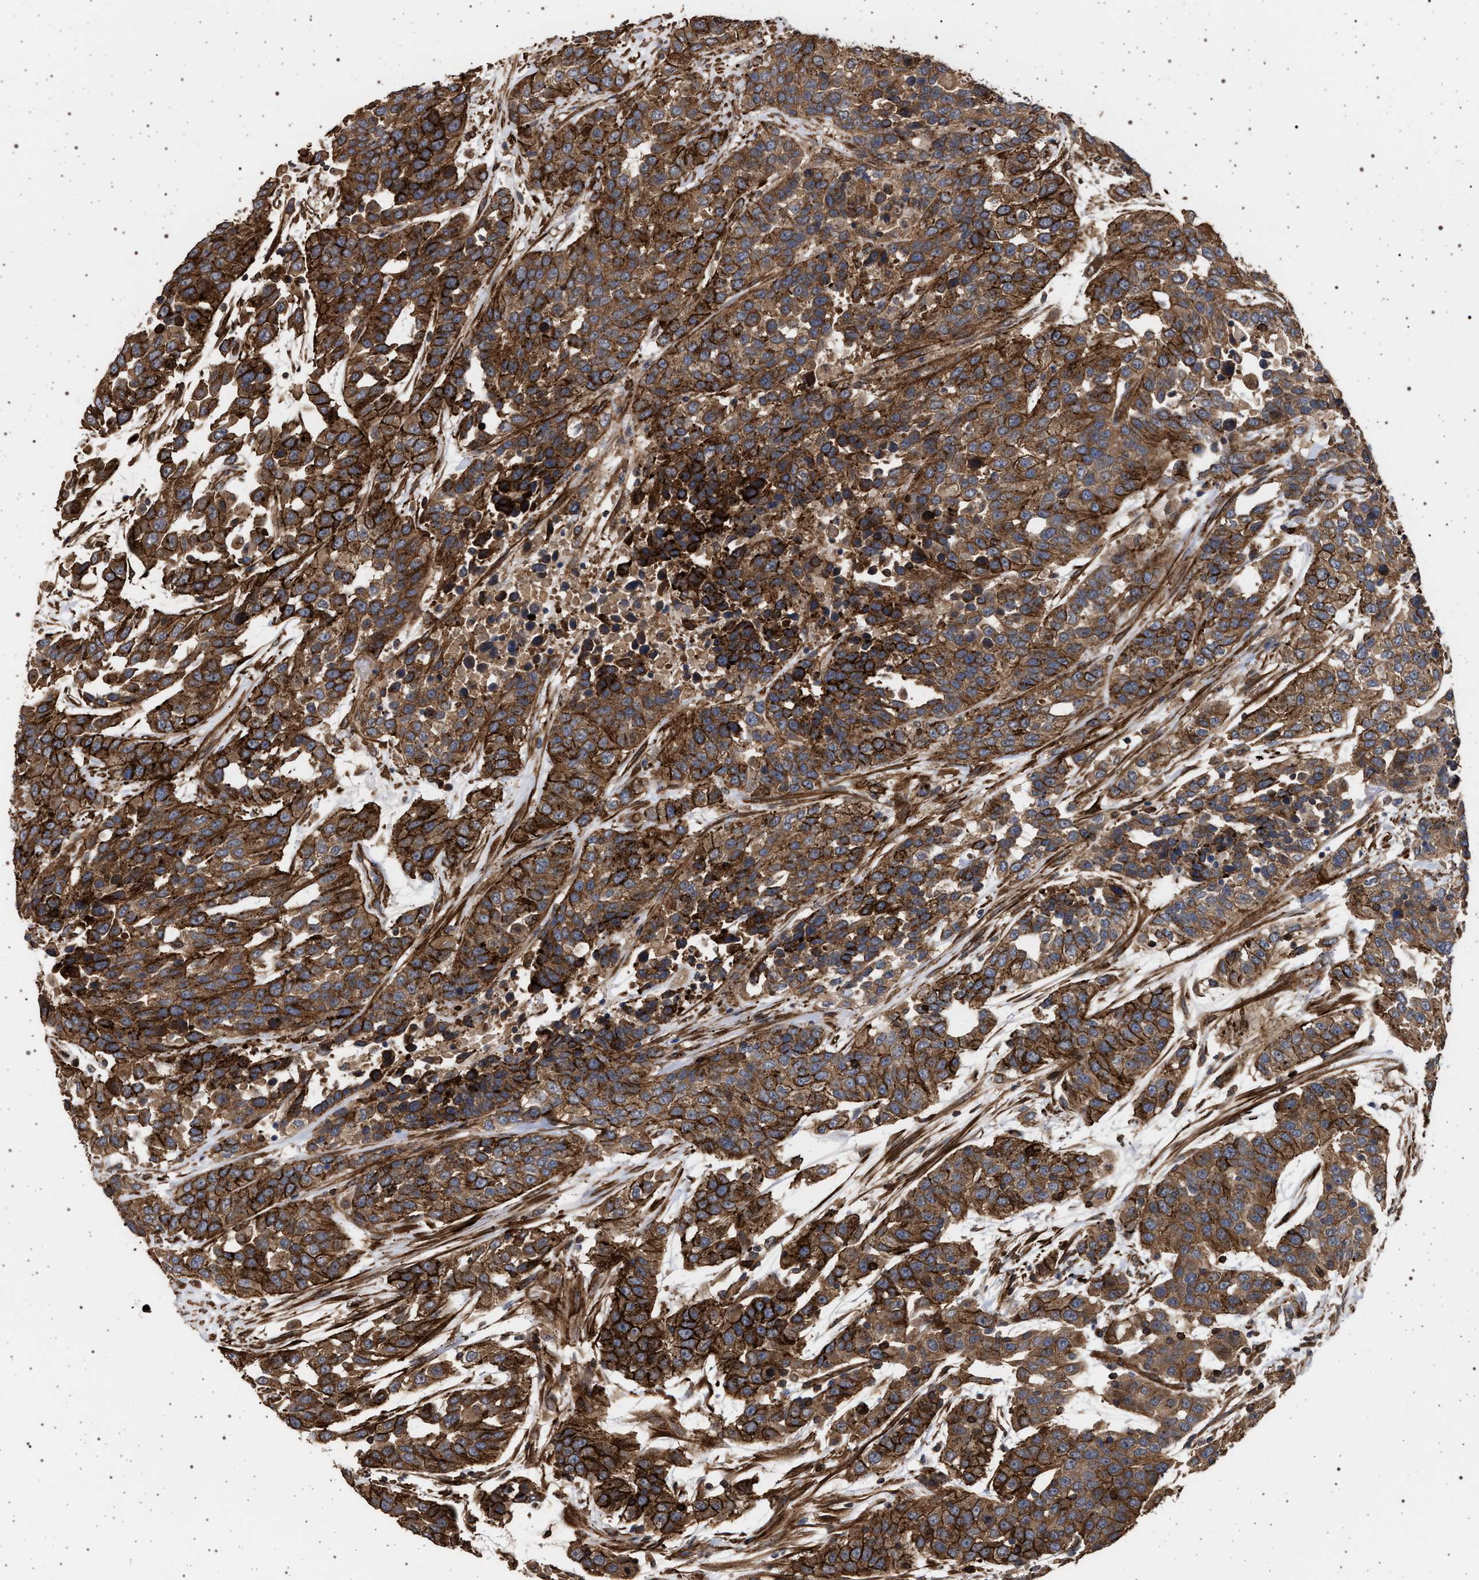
{"staining": {"intensity": "strong", "quantity": ">75%", "location": "cytoplasmic/membranous"}, "tissue": "urothelial cancer", "cell_type": "Tumor cells", "image_type": "cancer", "snomed": [{"axis": "morphology", "description": "Urothelial carcinoma, High grade"}, {"axis": "topography", "description": "Urinary bladder"}], "caption": "A high amount of strong cytoplasmic/membranous positivity is appreciated in about >75% of tumor cells in urothelial cancer tissue. (Stains: DAB in brown, nuclei in blue, Microscopy: brightfield microscopy at high magnification).", "gene": "IFT20", "patient": {"sex": "female", "age": 80}}